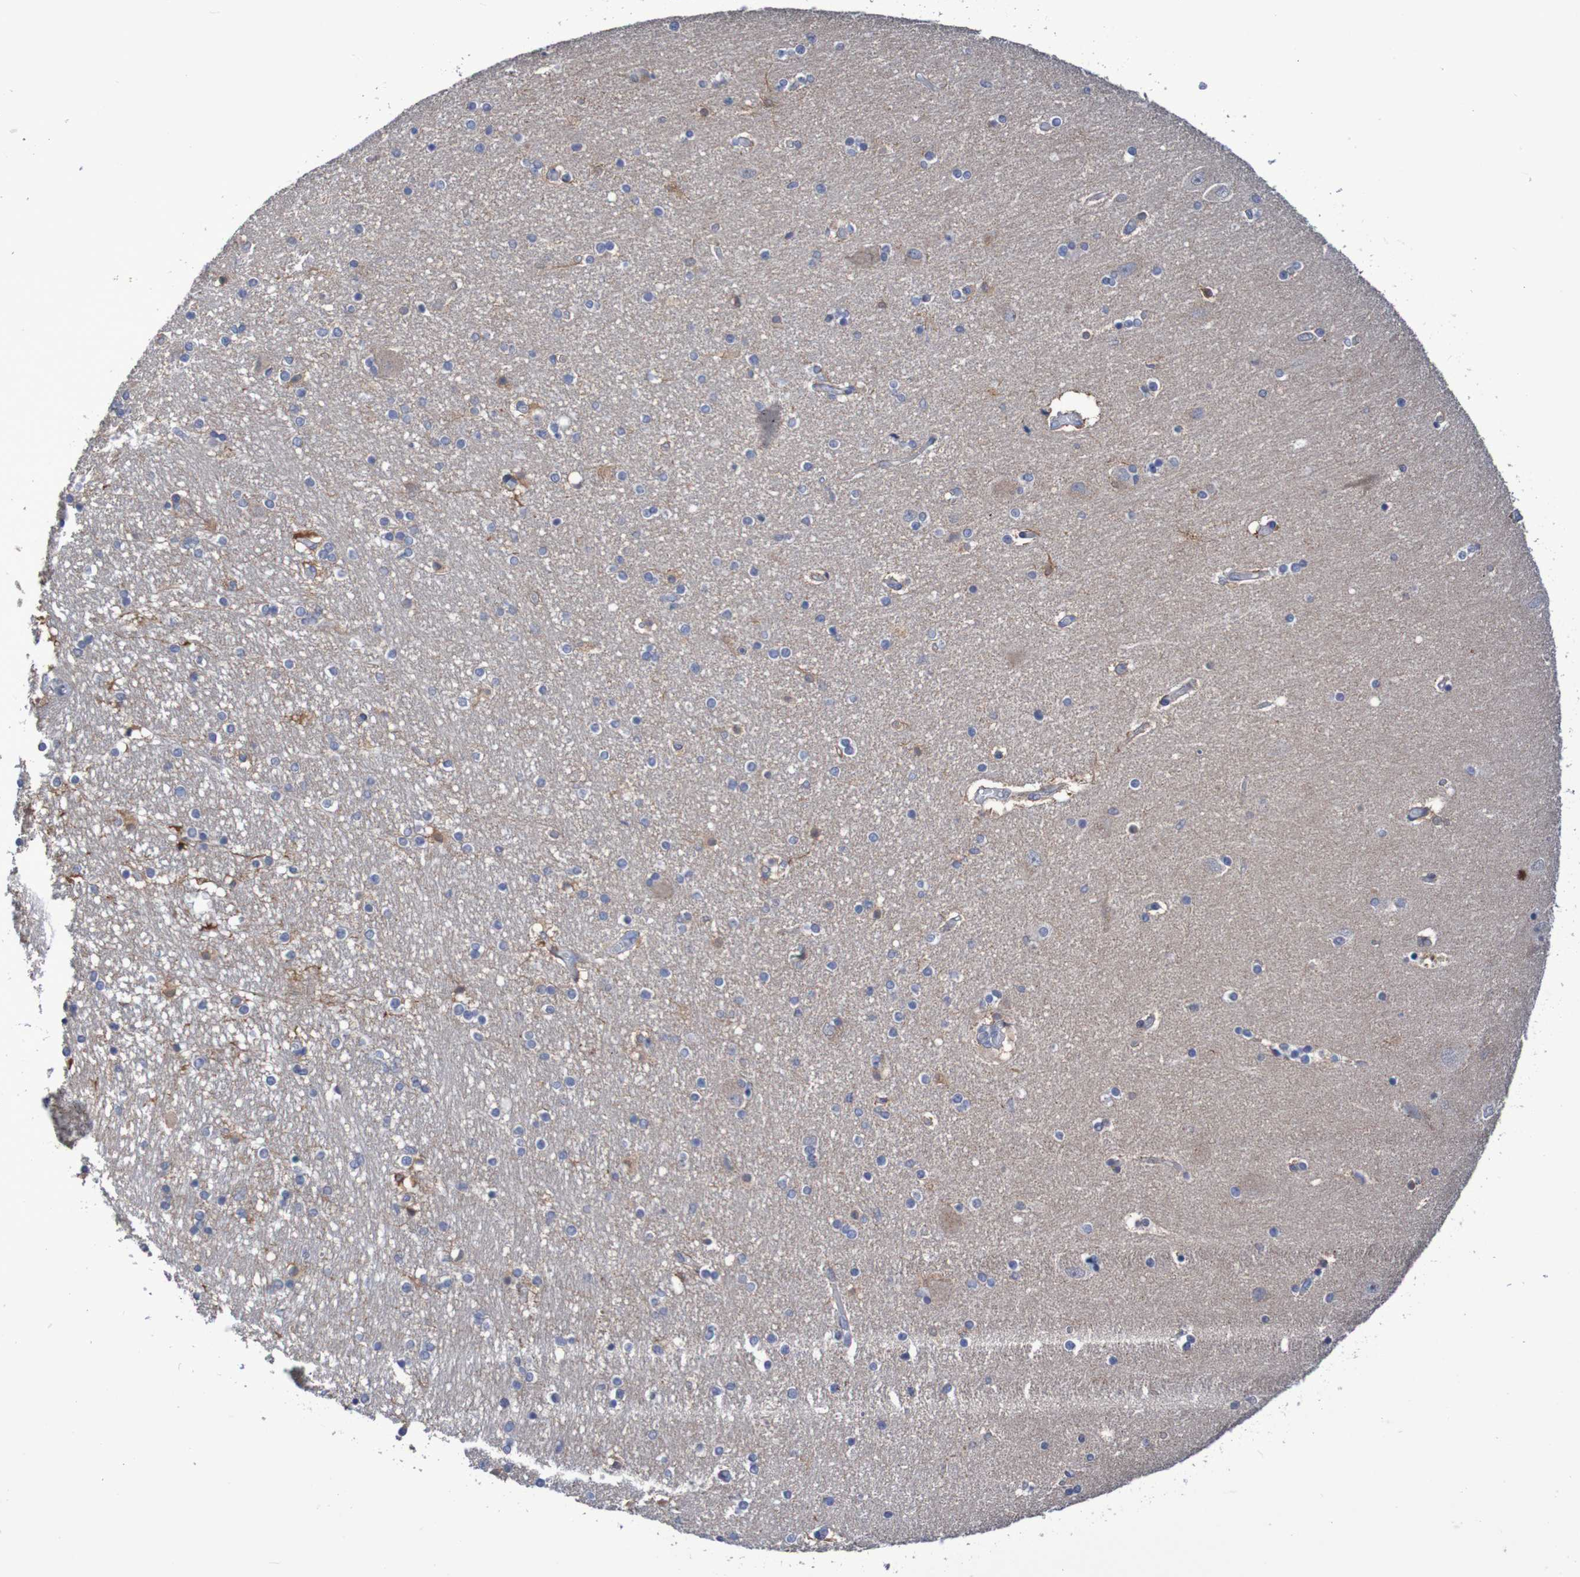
{"staining": {"intensity": "moderate", "quantity": "<25%", "location": "cytoplasmic/membranous"}, "tissue": "hippocampus", "cell_type": "Glial cells", "image_type": "normal", "snomed": [{"axis": "morphology", "description": "Normal tissue, NOS"}, {"axis": "topography", "description": "Hippocampus"}], "caption": "Protein staining by IHC demonstrates moderate cytoplasmic/membranous expression in about <25% of glial cells in normal hippocampus. The staining was performed using DAB (3,3'-diaminobenzidine), with brown indicating positive protein expression. Nuclei are stained blue with hematoxylin.", "gene": "C3orf18", "patient": {"sex": "female", "age": 54}}